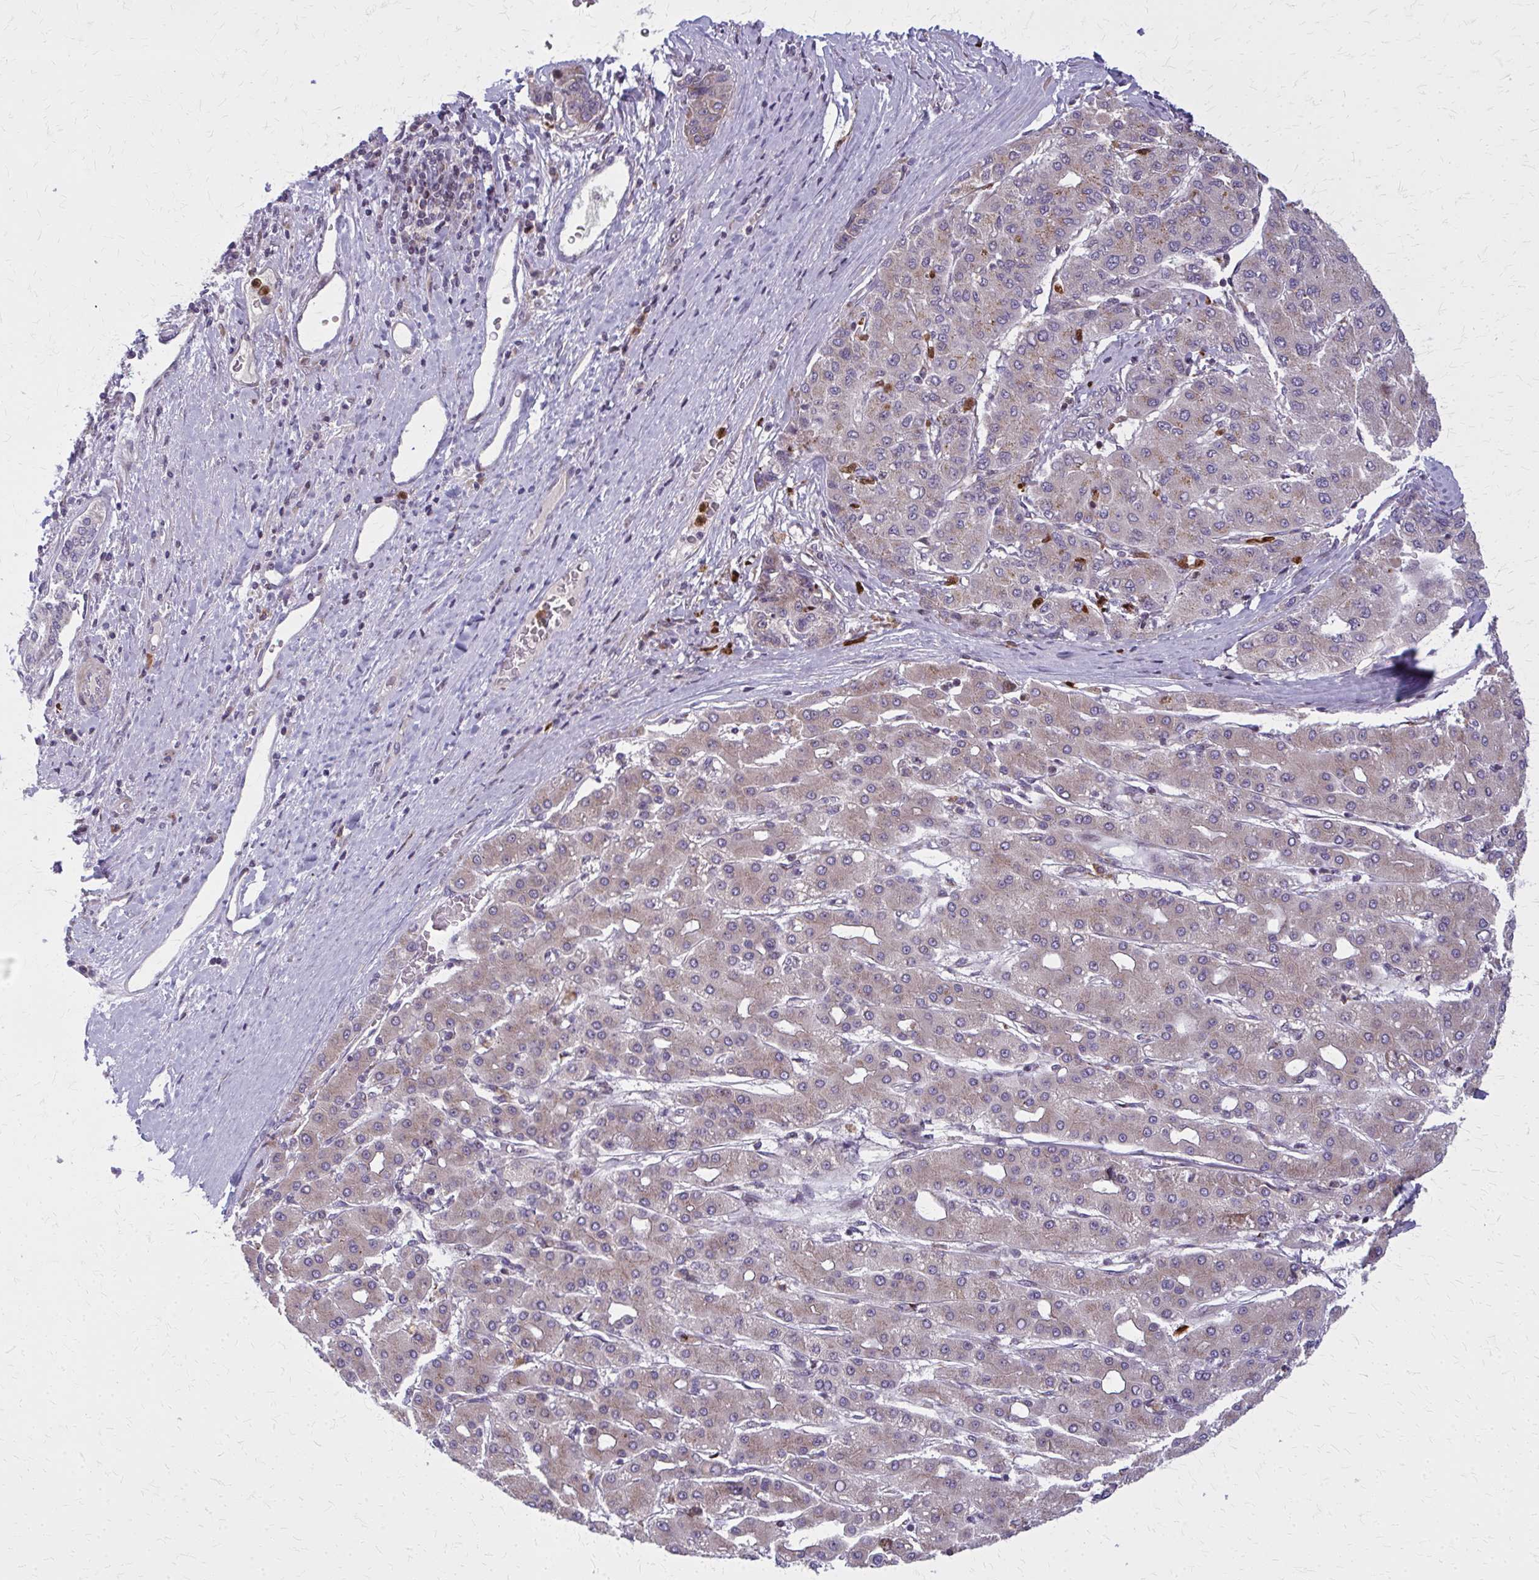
{"staining": {"intensity": "weak", "quantity": "25%-75%", "location": "cytoplasmic/membranous"}, "tissue": "liver cancer", "cell_type": "Tumor cells", "image_type": "cancer", "snomed": [{"axis": "morphology", "description": "Carcinoma, Hepatocellular, NOS"}, {"axis": "topography", "description": "Liver"}], "caption": "Liver cancer (hepatocellular carcinoma) tissue shows weak cytoplasmic/membranous expression in approximately 25%-75% of tumor cells", "gene": "MCCC1", "patient": {"sex": "male", "age": 65}}